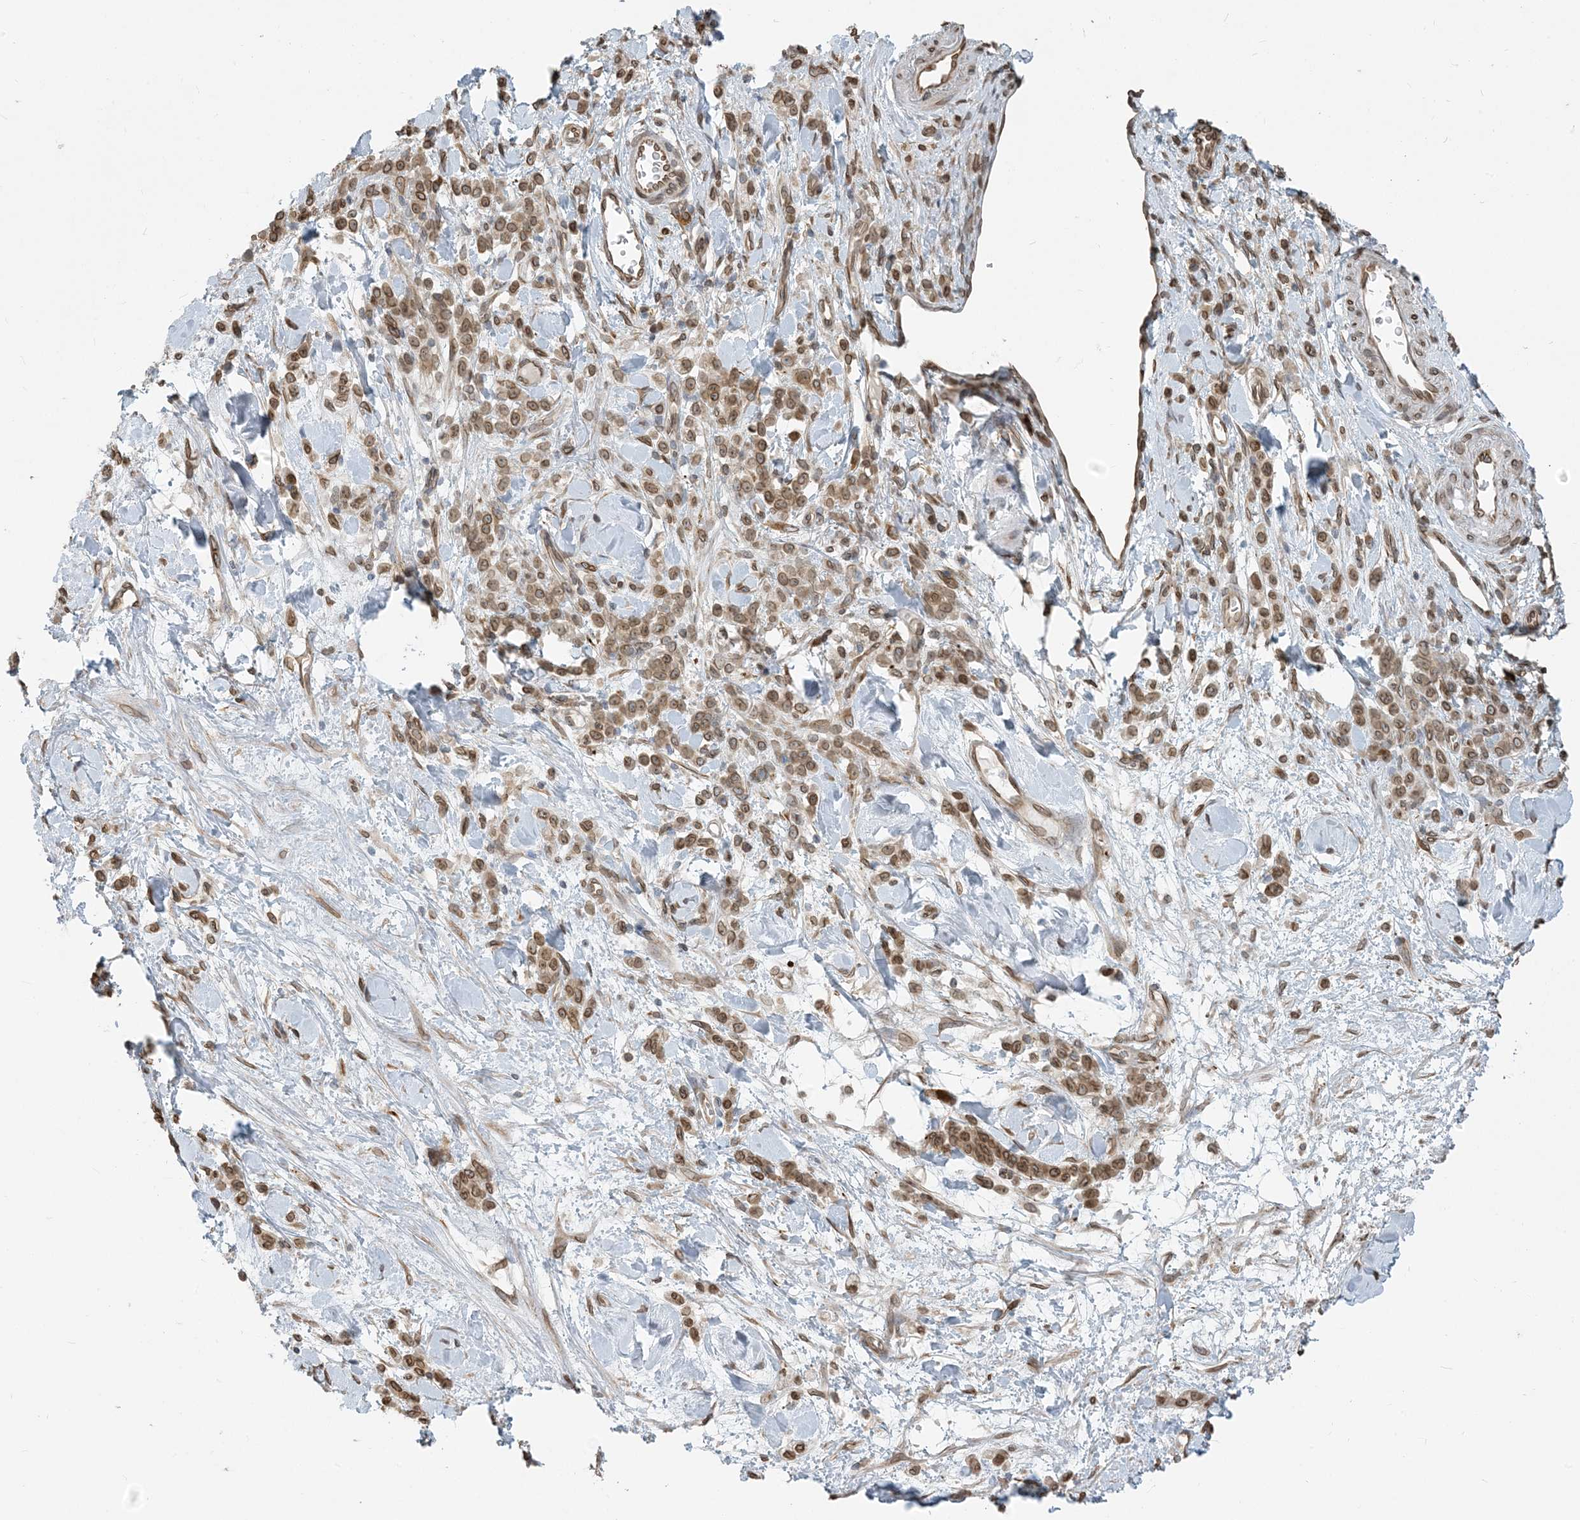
{"staining": {"intensity": "moderate", "quantity": ">75%", "location": "cytoplasmic/membranous,nuclear"}, "tissue": "stomach cancer", "cell_type": "Tumor cells", "image_type": "cancer", "snomed": [{"axis": "morphology", "description": "Normal tissue, NOS"}, {"axis": "morphology", "description": "Adenocarcinoma, NOS"}, {"axis": "topography", "description": "Stomach"}], "caption": "Stomach cancer (adenocarcinoma) stained with a brown dye shows moderate cytoplasmic/membranous and nuclear positive positivity in approximately >75% of tumor cells.", "gene": "WWP1", "patient": {"sex": "male", "age": 82}}